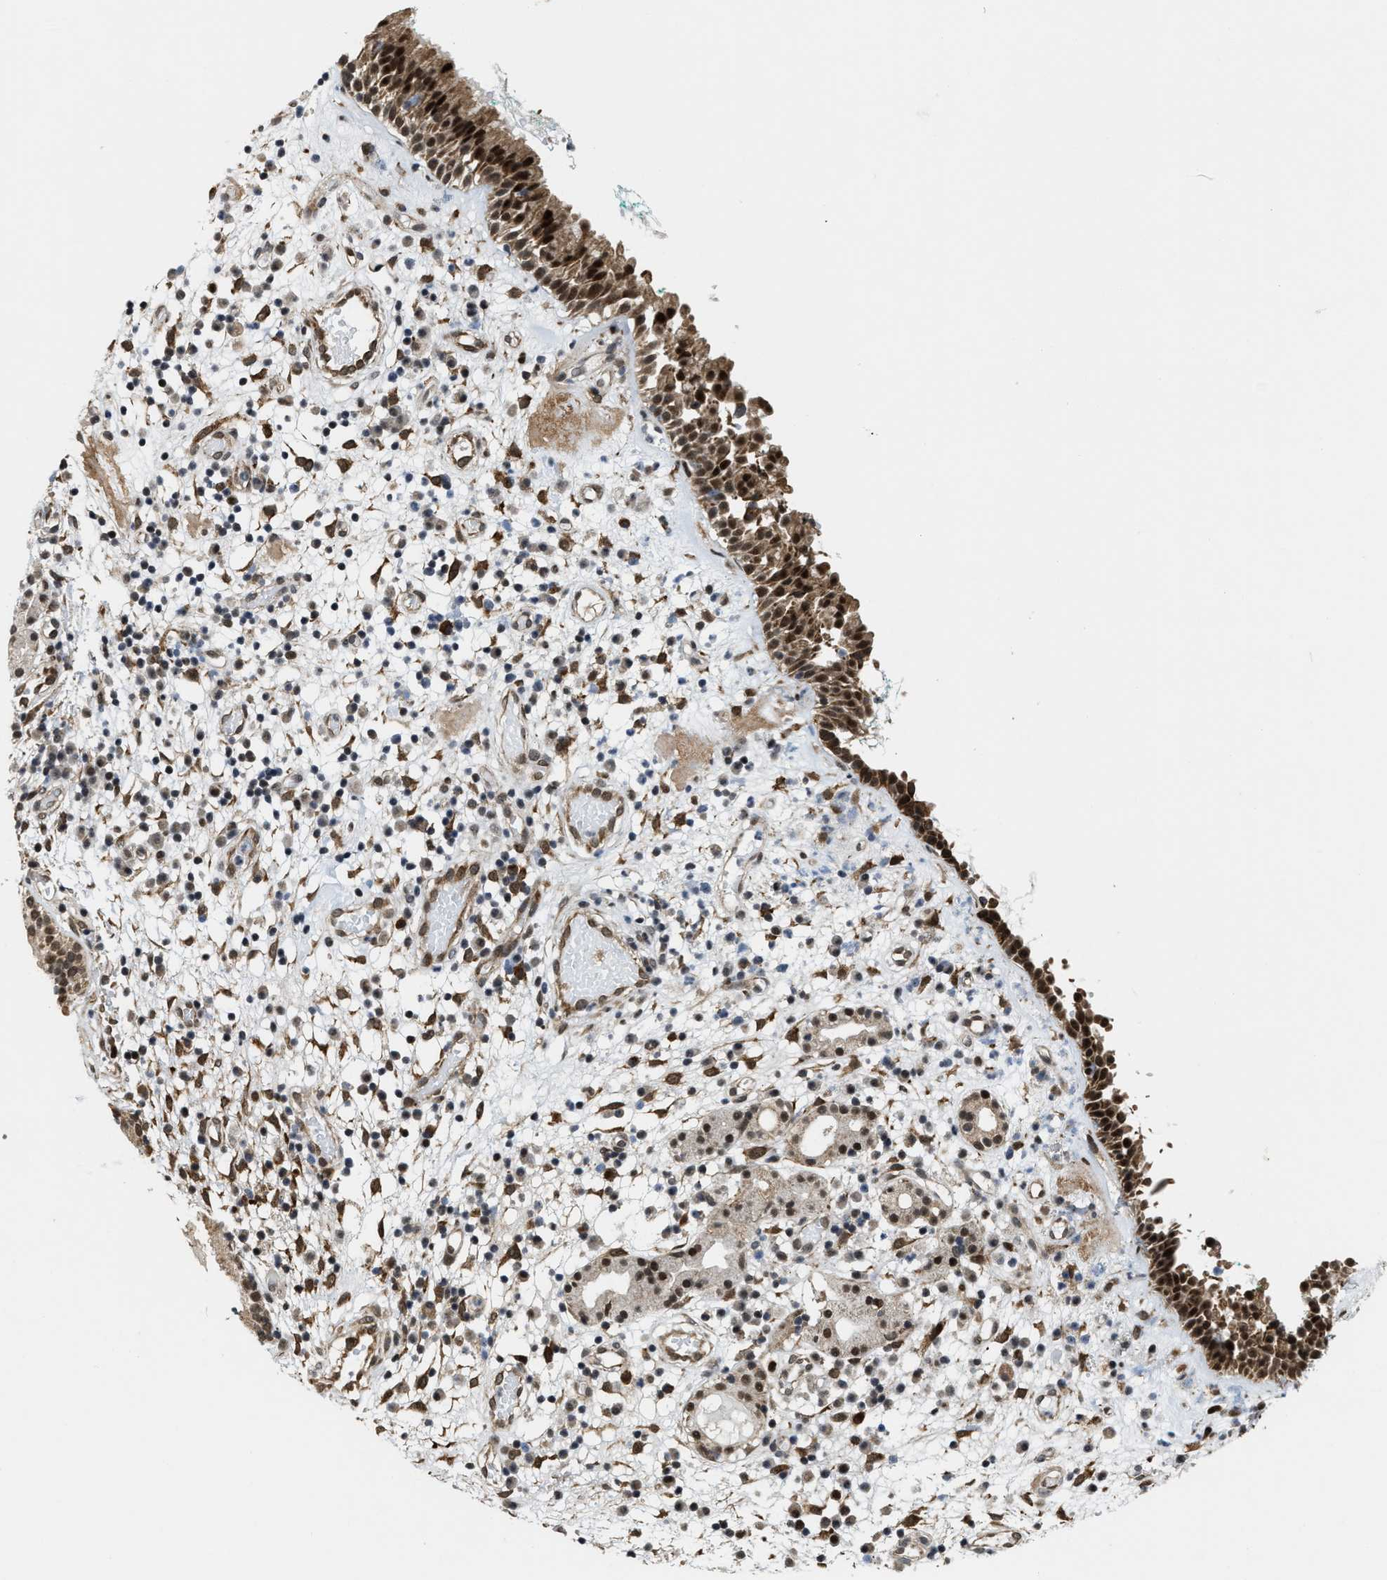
{"staining": {"intensity": "strong", "quantity": ">75%", "location": "cytoplasmic/membranous,nuclear"}, "tissue": "nasopharynx", "cell_type": "Respiratory epithelial cells", "image_type": "normal", "snomed": [{"axis": "morphology", "description": "Normal tissue, NOS"}, {"axis": "morphology", "description": "Basal cell carcinoma"}, {"axis": "topography", "description": "Cartilage tissue"}, {"axis": "topography", "description": "Nasopharynx"}, {"axis": "topography", "description": "Oral tissue"}], "caption": "Immunohistochemical staining of unremarkable human nasopharynx shows strong cytoplasmic/membranous,nuclear protein positivity in approximately >75% of respiratory epithelial cells.", "gene": "ZNF250", "patient": {"sex": "female", "age": 77}}